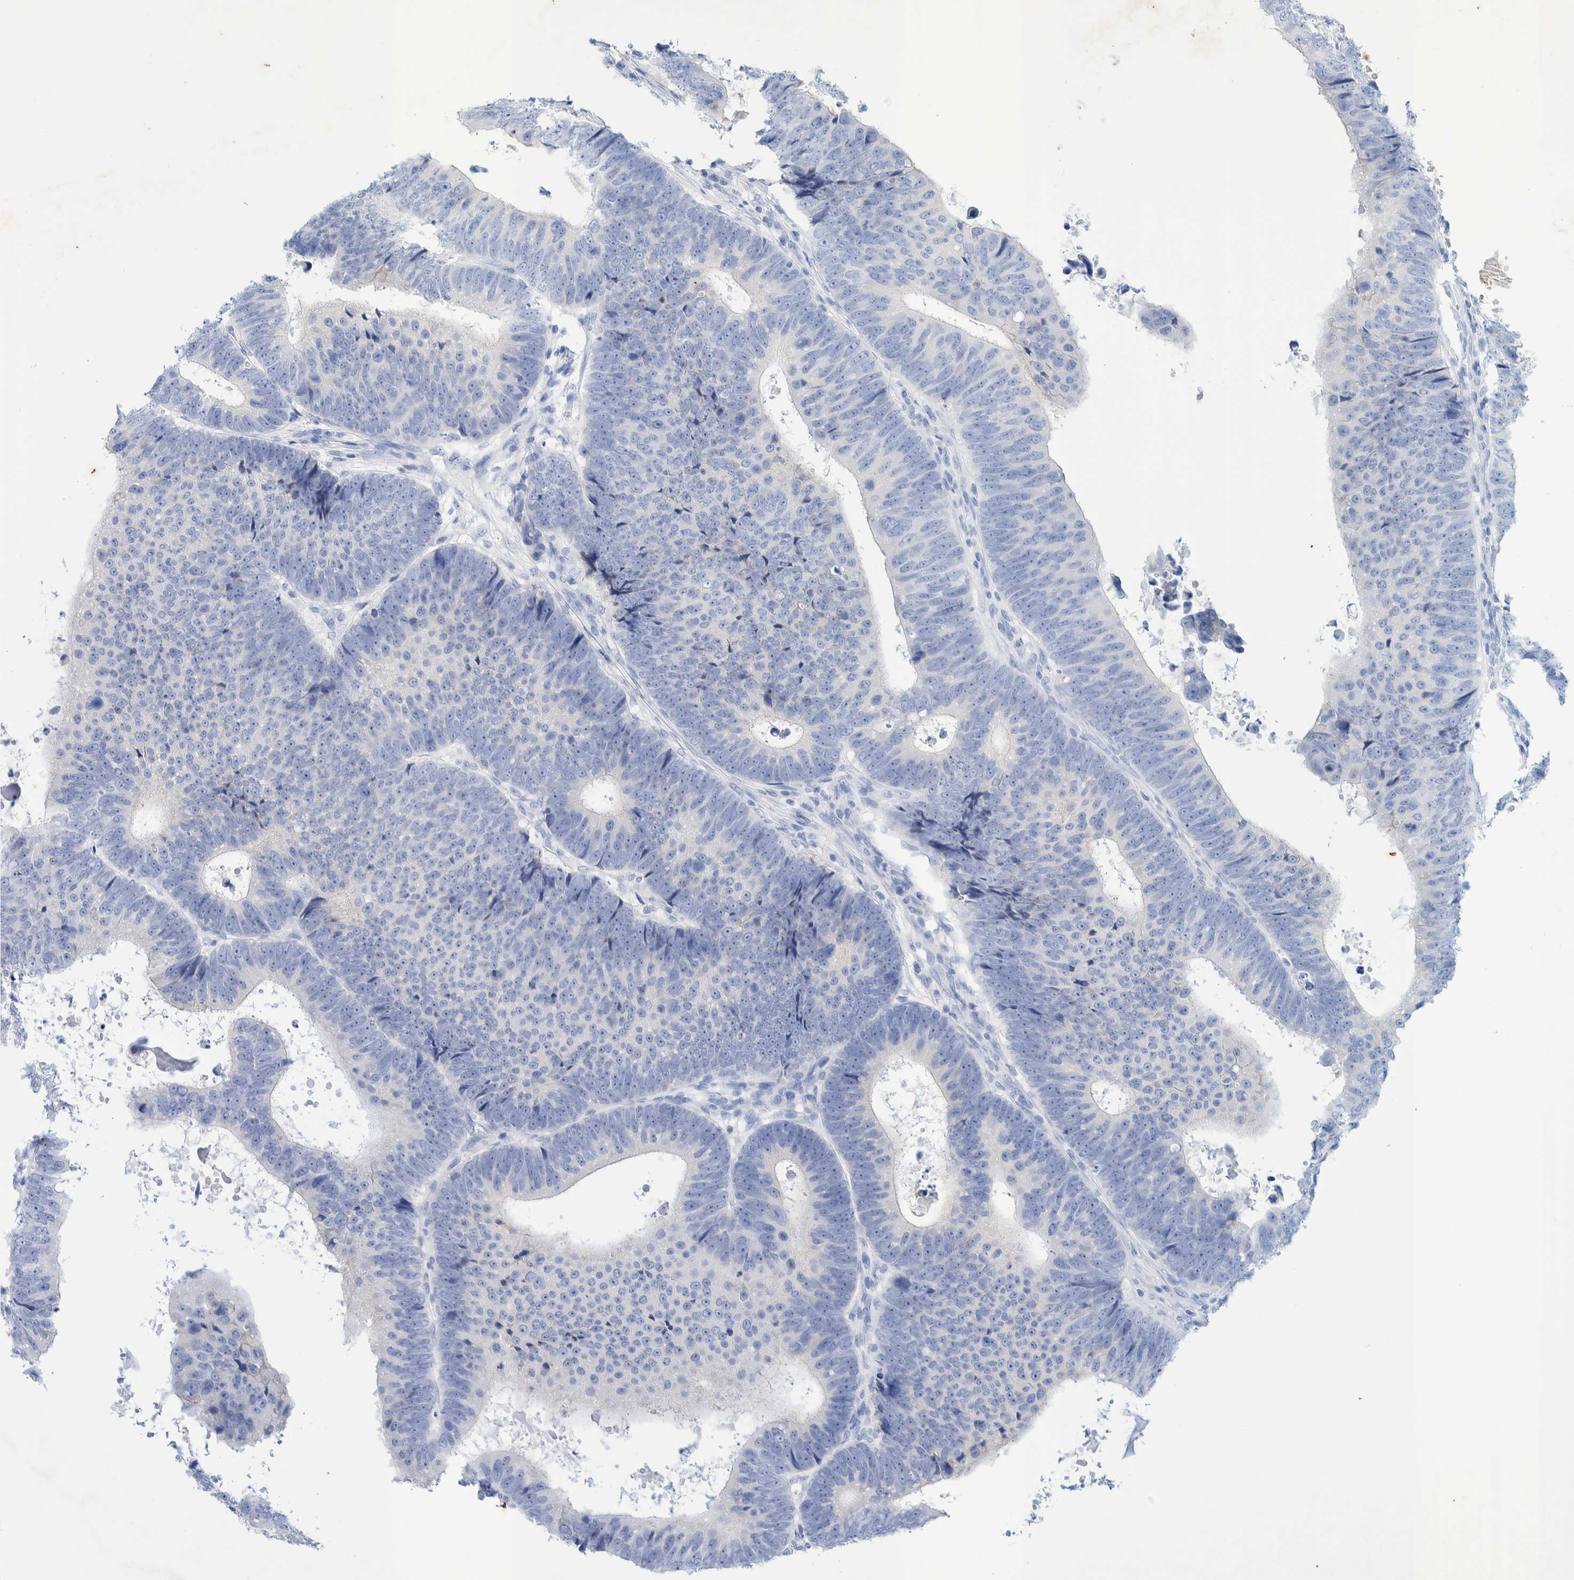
{"staining": {"intensity": "negative", "quantity": "none", "location": "none"}, "tissue": "colorectal cancer", "cell_type": "Tumor cells", "image_type": "cancer", "snomed": [{"axis": "morphology", "description": "Adenocarcinoma, NOS"}, {"axis": "topography", "description": "Colon"}], "caption": "High power microscopy photomicrograph of an IHC histopathology image of colorectal cancer (adenocarcinoma), revealing no significant expression in tumor cells.", "gene": "PERP", "patient": {"sex": "male", "age": 56}}